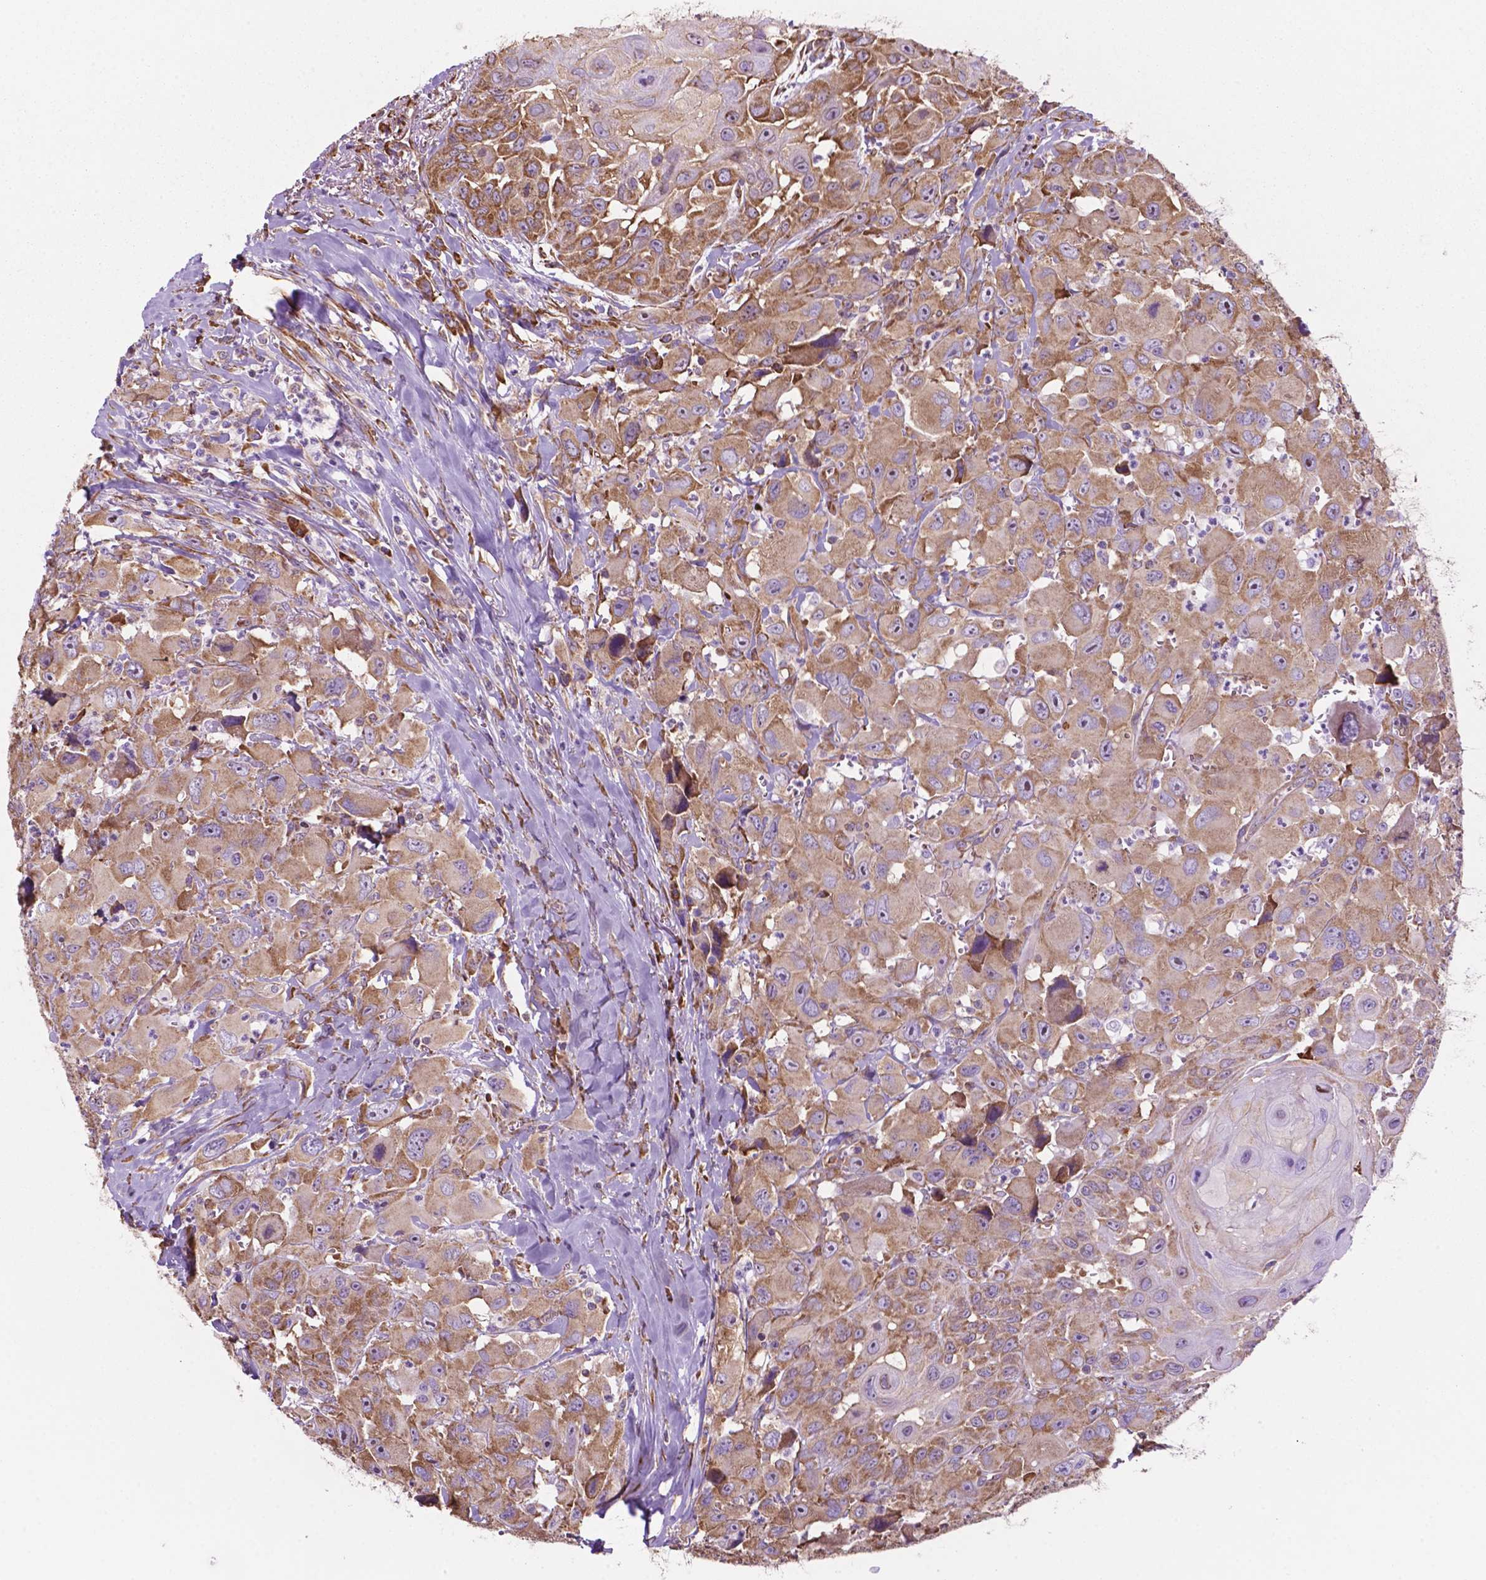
{"staining": {"intensity": "moderate", "quantity": ">75%", "location": "cytoplasmic/membranous,nuclear"}, "tissue": "head and neck cancer", "cell_type": "Tumor cells", "image_type": "cancer", "snomed": [{"axis": "morphology", "description": "Squamous cell carcinoma, NOS"}, {"axis": "morphology", "description": "Squamous cell carcinoma, metastatic, NOS"}, {"axis": "topography", "description": "Oral tissue"}, {"axis": "topography", "description": "Head-Neck"}], "caption": "High-magnification brightfield microscopy of head and neck cancer (squamous cell carcinoma) stained with DAB (3,3'-diaminobenzidine) (brown) and counterstained with hematoxylin (blue). tumor cells exhibit moderate cytoplasmic/membranous and nuclear expression is identified in about>75% of cells.", "gene": "RPL29", "patient": {"sex": "female", "age": 85}}